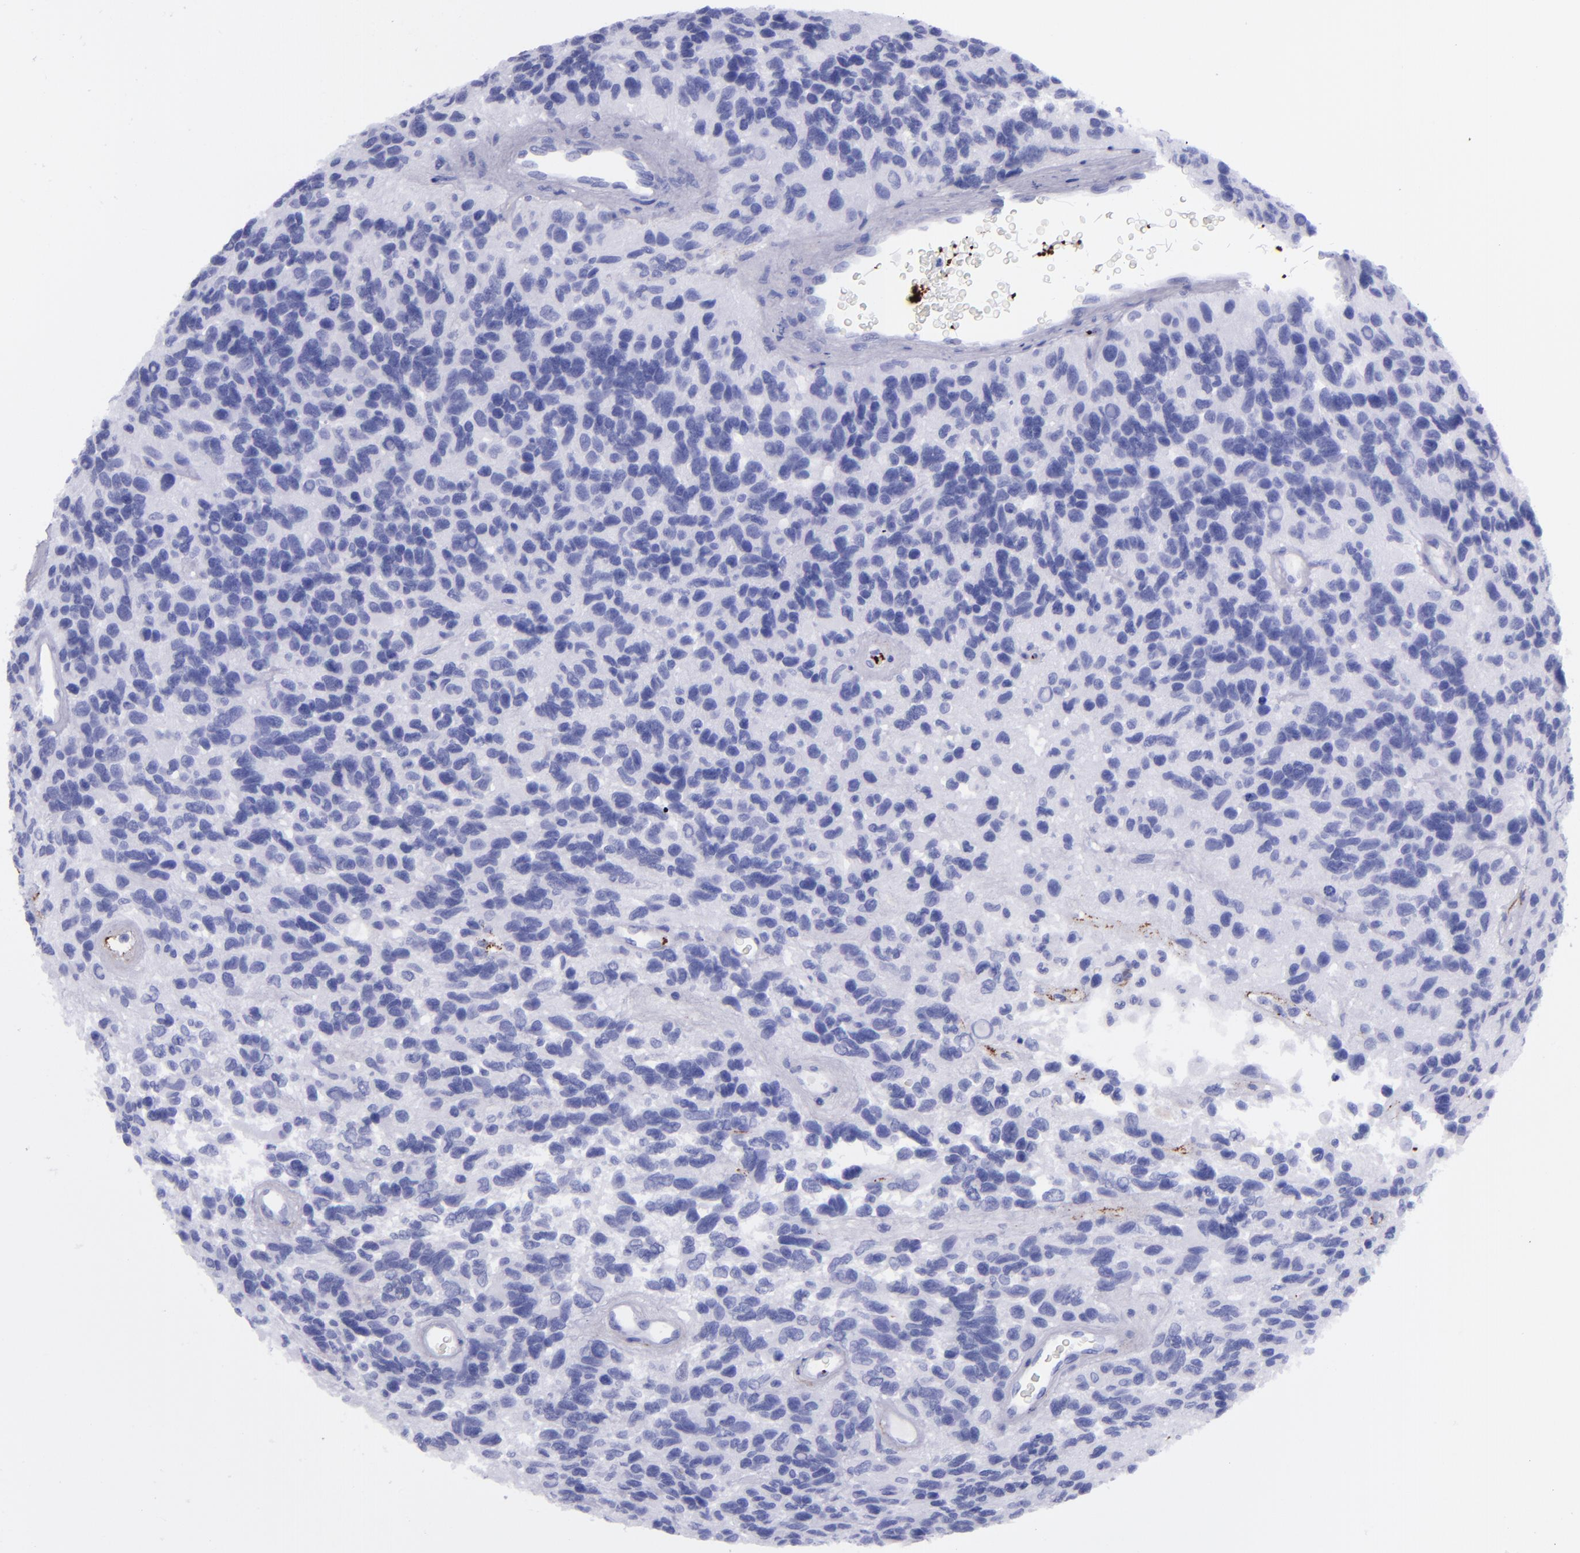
{"staining": {"intensity": "negative", "quantity": "none", "location": "none"}, "tissue": "glioma", "cell_type": "Tumor cells", "image_type": "cancer", "snomed": [{"axis": "morphology", "description": "Glioma, malignant, High grade"}, {"axis": "topography", "description": "Brain"}], "caption": "DAB (3,3'-diaminobenzidine) immunohistochemical staining of human high-grade glioma (malignant) shows no significant staining in tumor cells. Brightfield microscopy of immunohistochemistry (IHC) stained with DAB (brown) and hematoxylin (blue), captured at high magnification.", "gene": "EFCAB13", "patient": {"sex": "male", "age": 77}}